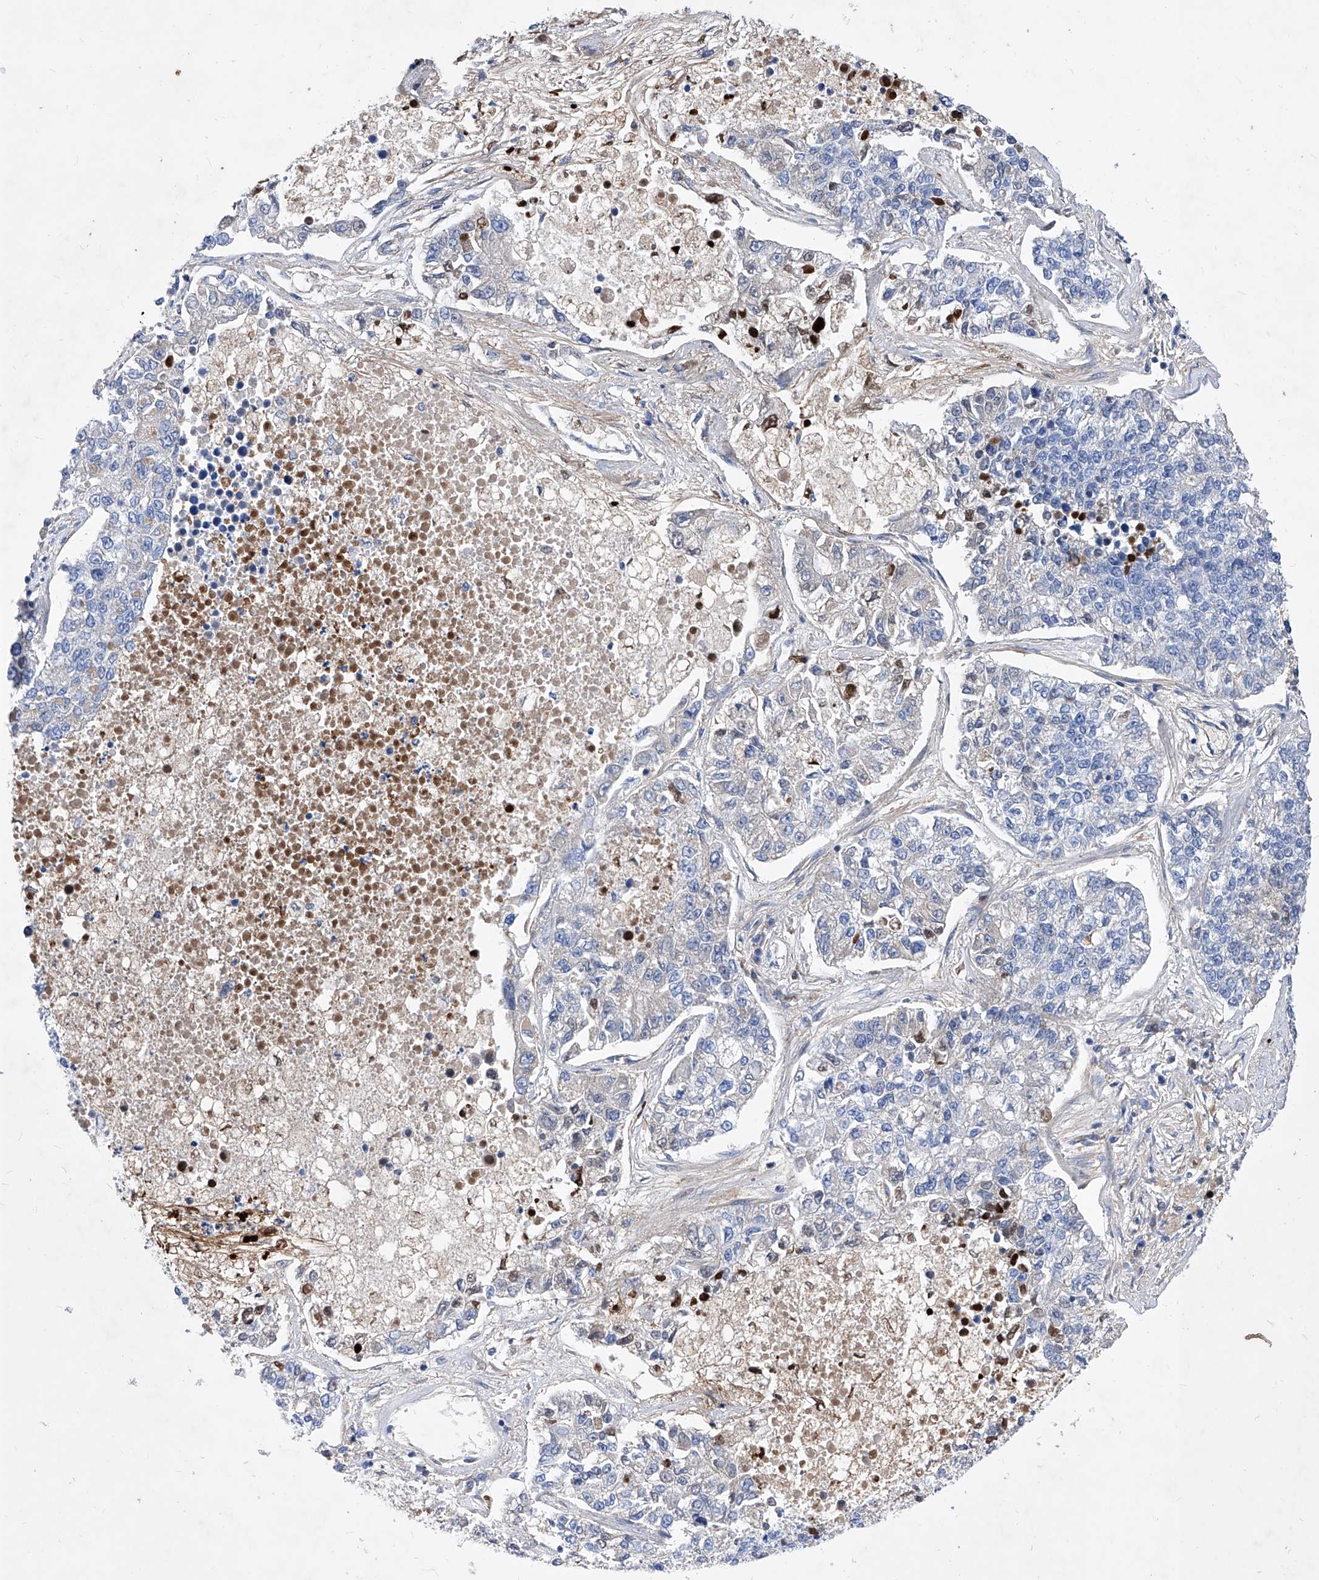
{"staining": {"intensity": "negative", "quantity": "none", "location": "none"}, "tissue": "lung cancer", "cell_type": "Tumor cells", "image_type": "cancer", "snomed": [{"axis": "morphology", "description": "Adenocarcinoma, NOS"}, {"axis": "topography", "description": "Lung"}], "caption": "High magnification brightfield microscopy of lung adenocarcinoma stained with DAB (3,3'-diaminobenzidine) (brown) and counterstained with hematoxylin (blue): tumor cells show no significant staining. Nuclei are stained in blue.", "gene": "HRNR", "patient": {"sex": "male", "age": 49}}